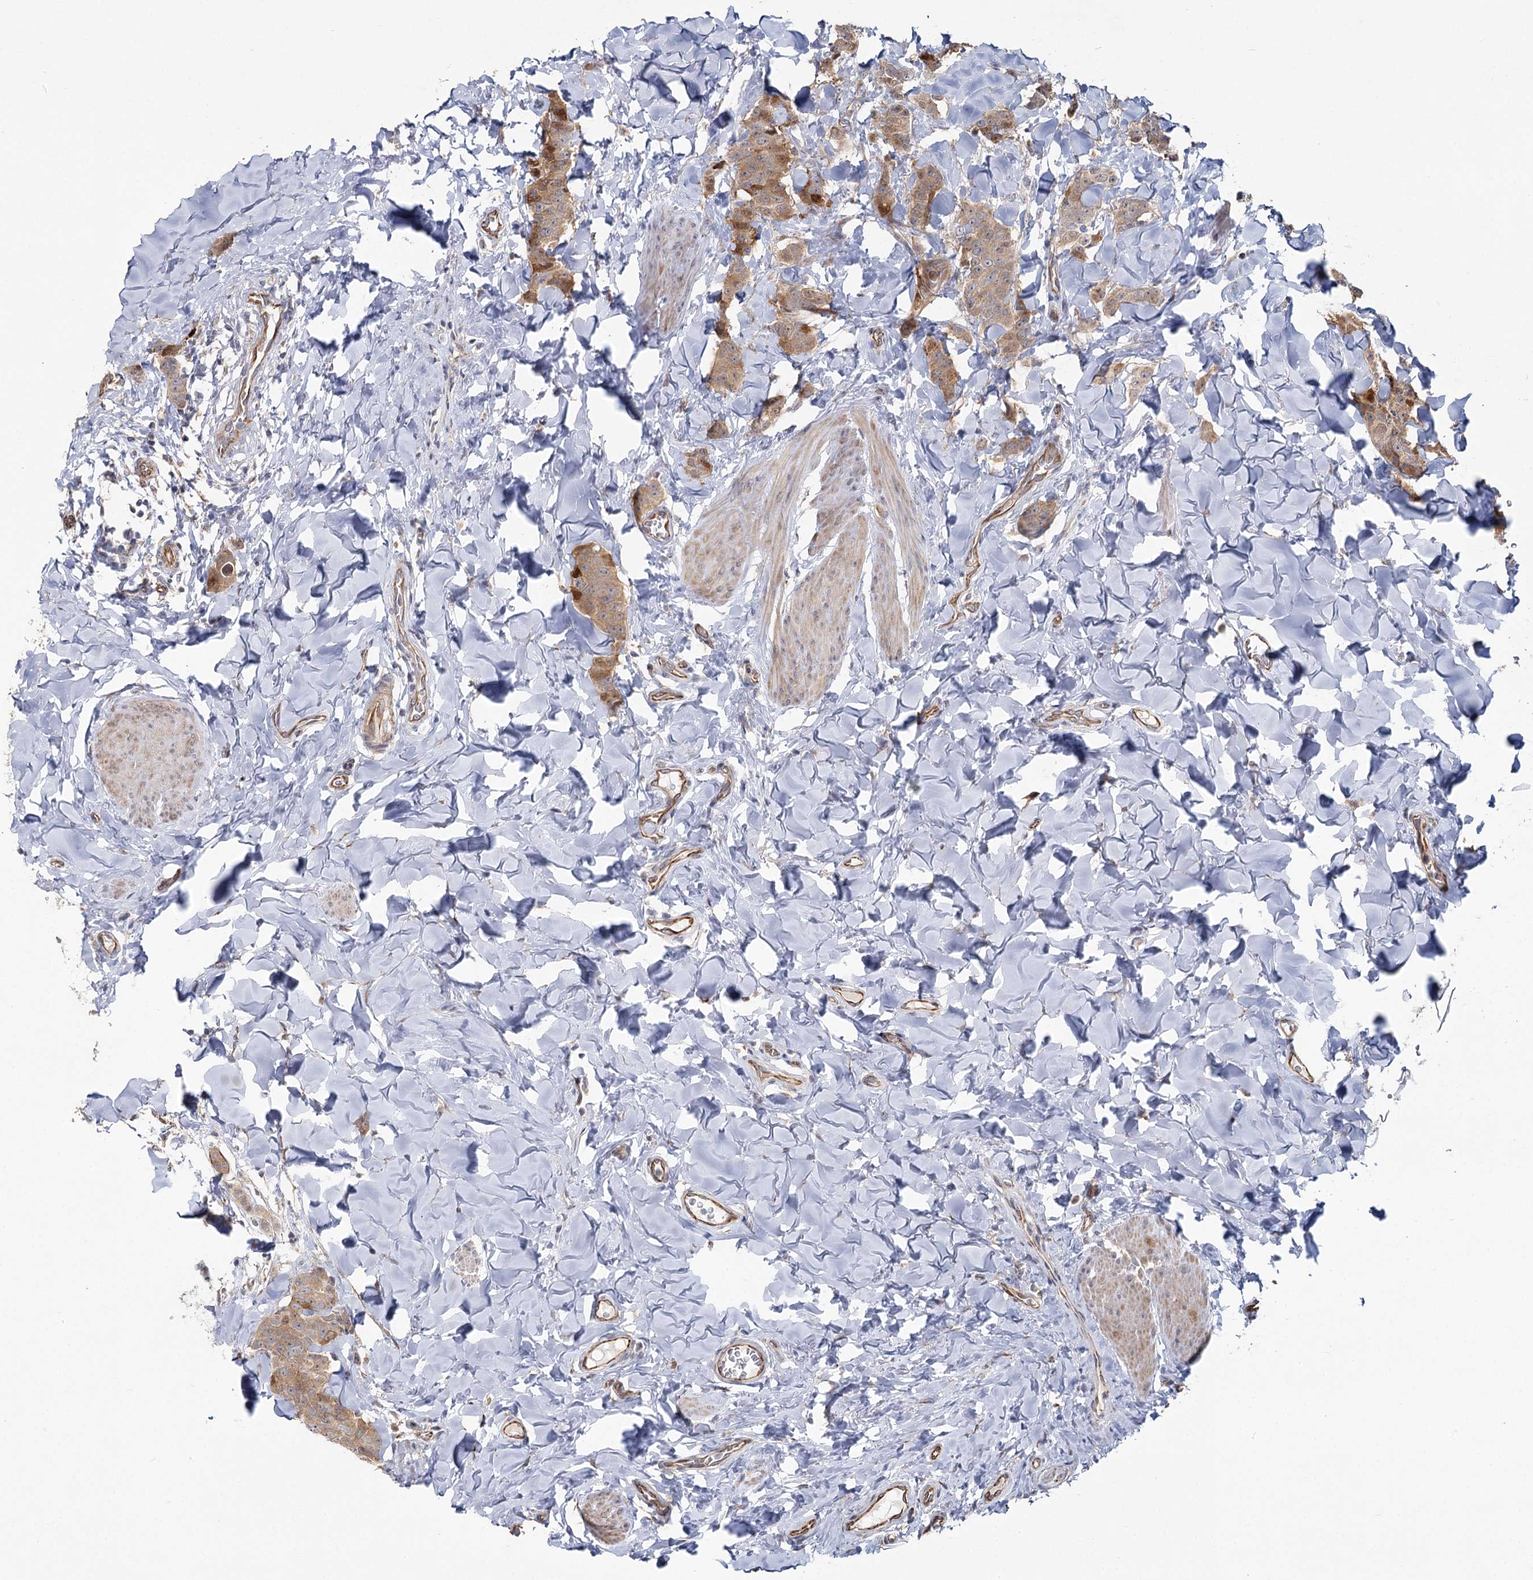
{"staining": {"intensity": "moderate", "quantity": ">75%", "location": "cytoplasmic/membranous"}, "tissue": "breast cancer", "cell_type": "Tumor cells", "image_type": "cancer", "snomed": [{"axis": "morphology", "description": "Duct carcinoma"}, {"axis": "topography", "description": "Breast"}], "caption": "This photomicrograph exhibits IHC staining of breast intraductal carcinoma, with medium moderate cytoplasmic/membranous expression in approximately >75% of tumor cells.", "gene": "TBC1D9B", "patient": {"sex": "female", "age": 40}}